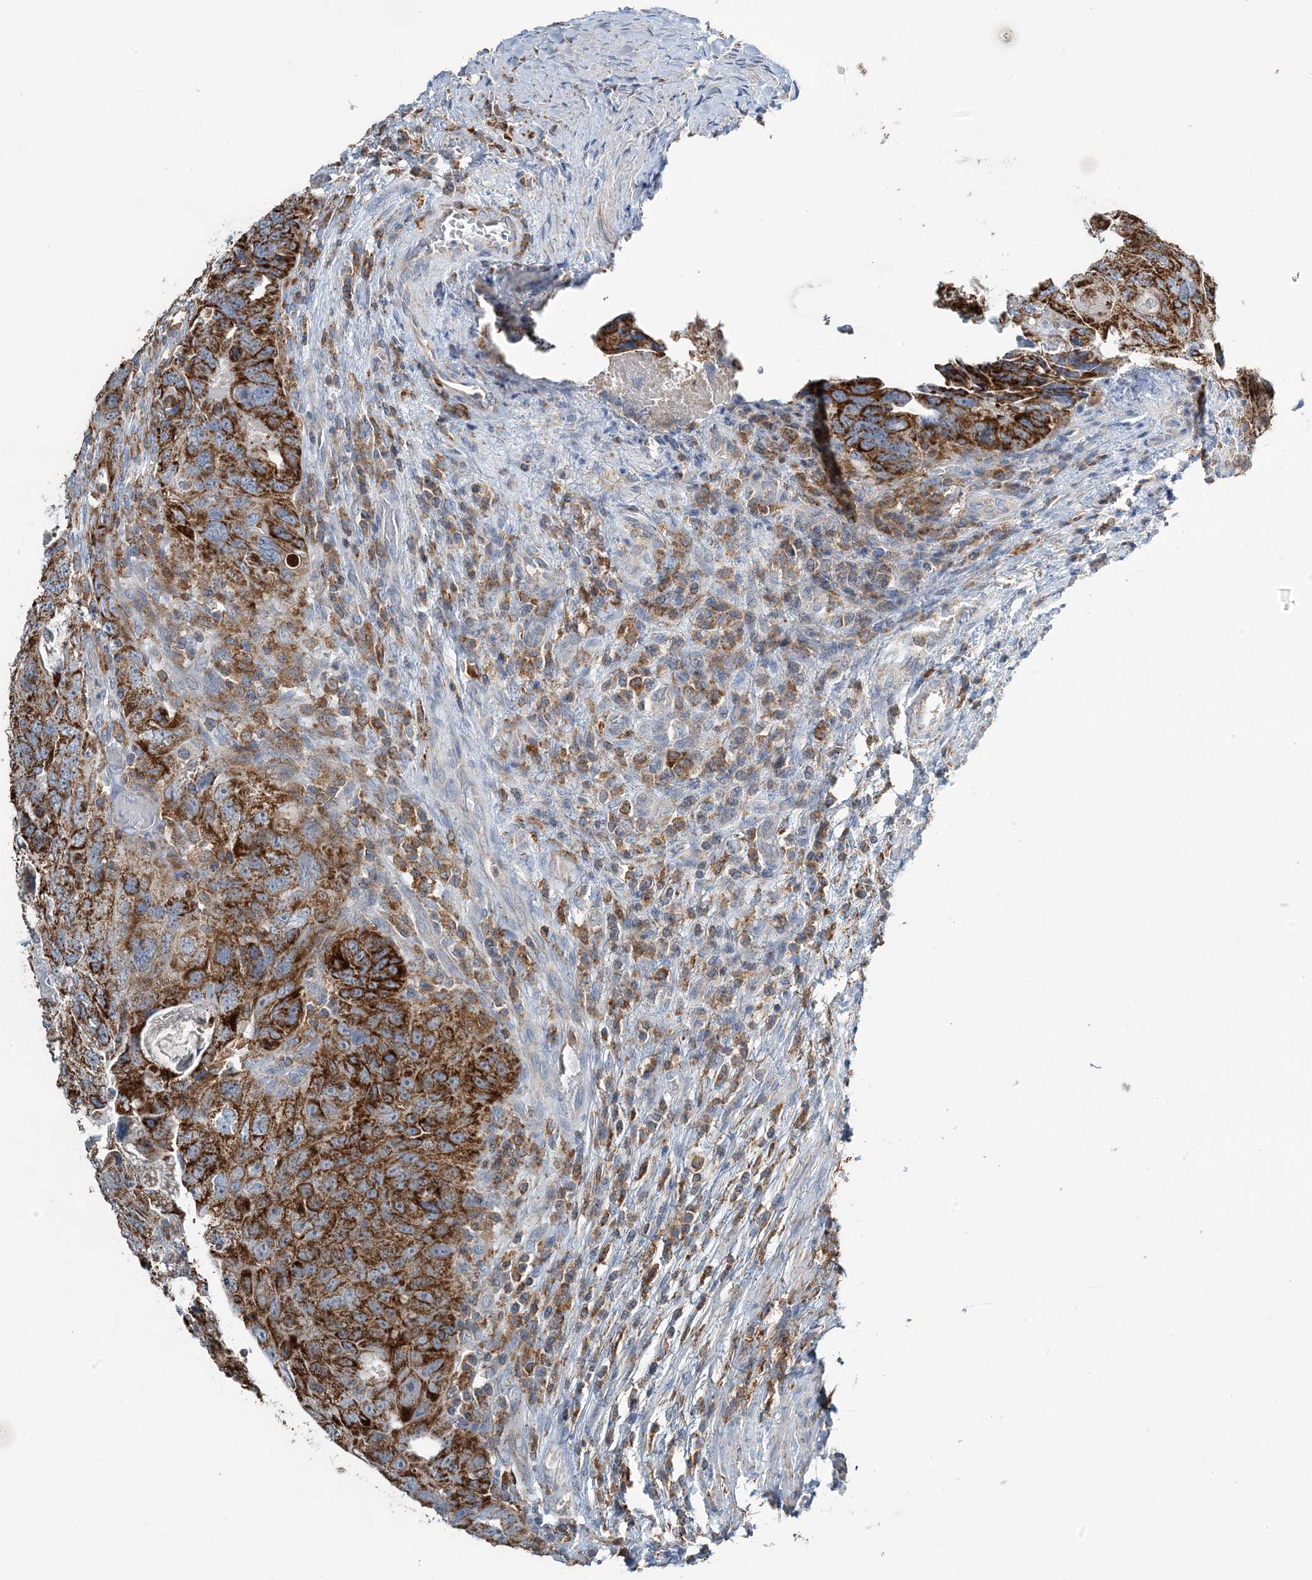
{"staining": {"intensity": "strong", "quantity": ">75%", "location": "cytoplasmic/membranous"}, "tissue": "colorectal cancer", "cell_type": "Tumor cells", "image_type": "cancer", "snomed": [{"axis": "morphology", "description": "Adenocarcinoma, NOS"}, {"axis": "topography", "description": "Rectum"}], "caption": "Immunohistochemical staining of human colorectal cancer (adenocarcinoma) displays high levels of strong cytoplasmic/membranous positivity in about >75% of tumor cells.", "gene": "TMLHE", "patient": {"sex": "male", "age": 59}}